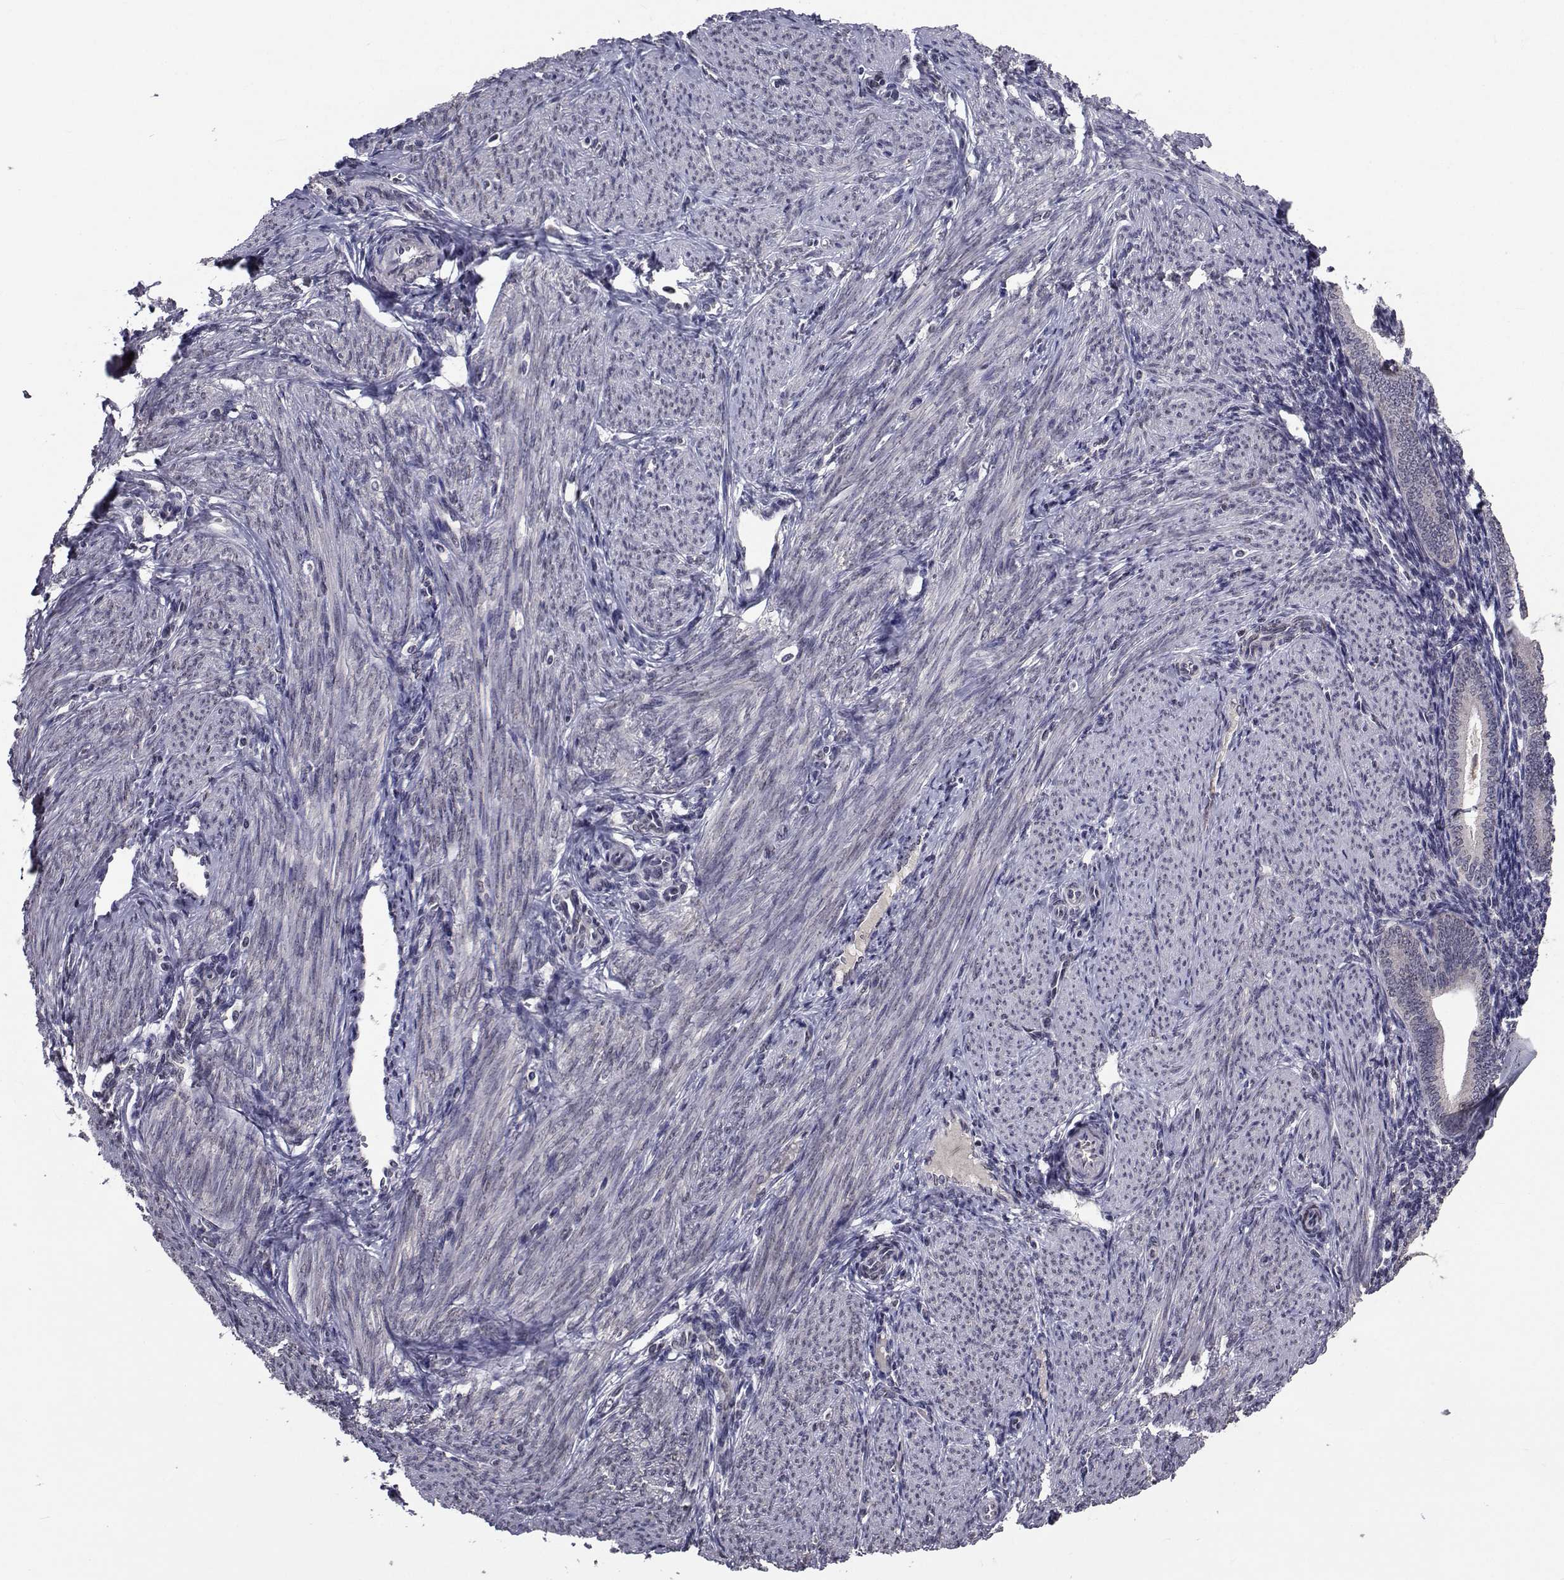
{"staining": {"intensity": "negative", "quantity": "none", "location": "none"}, "tissue": "endometrium", "cell_type": "Cells in endometrial stroma", "image_type": "normal", "snomed": [{"axis": "morphology", "description": "Normal tissue, NOS"}, {"axis": "topography", "description": "Endometrium"}], "caption": "This photomicrograph is of normal endometrium stained with immunohistochemistry to label a protein in brown with the nuclei are counter-stained blue. There is no positivity in cells in endometrial stroma. Nuclei are stained in blue.", "gene": "CYP2S1", "patient": {"sex": "female", "age": 39}}